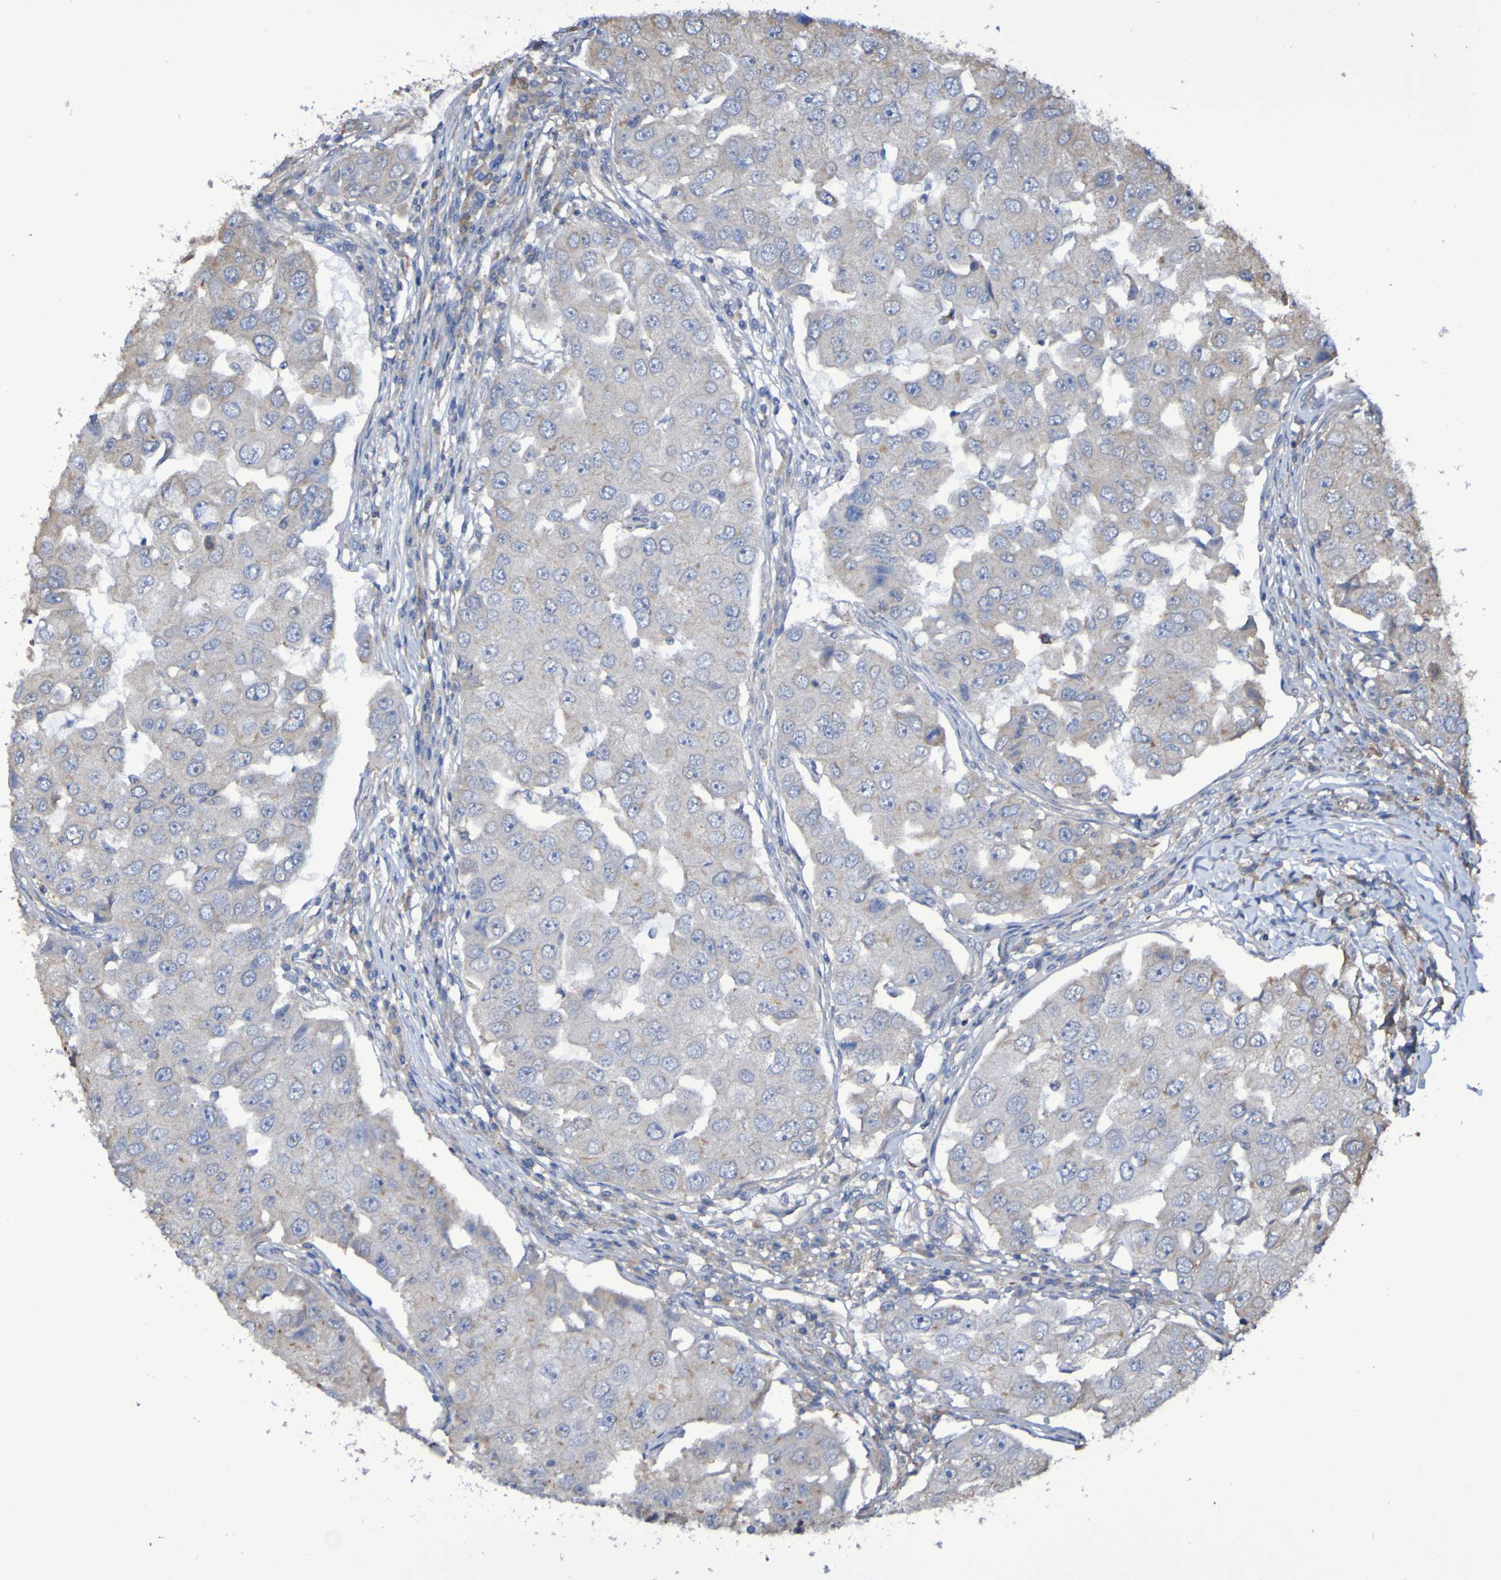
{"staining": {"intensity": "weak", "quantity": ">75%", "location": "cytoplasmic/membranous"}, "tissue": "breast cancer", "cell_type": "Tumor cells", "image_type": "cancer", "snomed": [{"axis": "morphology", "description": "Duct carcinoma"}, {"axis": "topography", "description": "Breast"}], "caption": "Breast infiltrating ductal carcinoma tissue reveals weak cytoplasmic/membranous positivity in approximately >75% of tumor cells, visualized by immunohistochemistry.", "gene": "SYNJ1", "patient": {"sex": "female", "age": 27}}